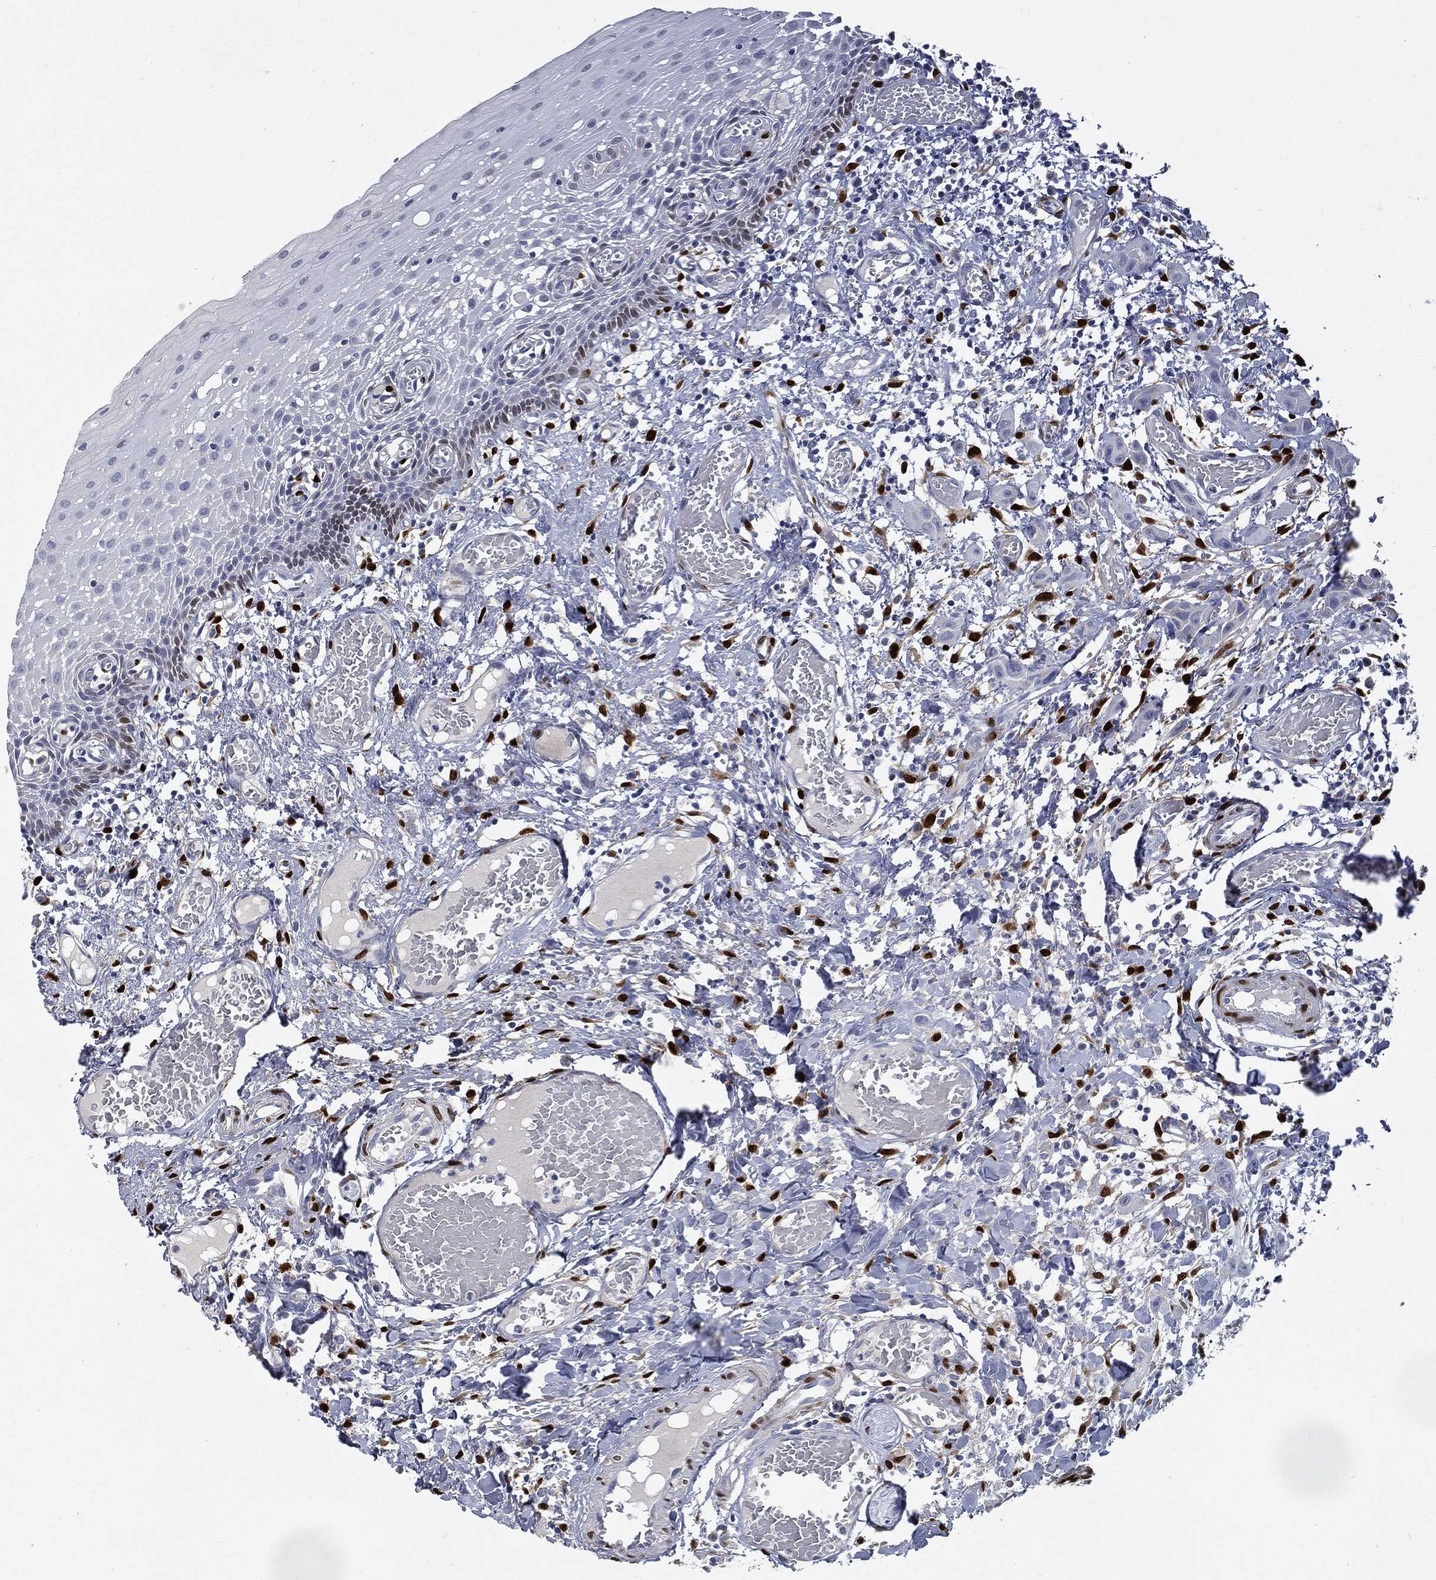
{"staining": {"intensity": "negative", "quantity": "none", "location": "none"}, "tissue": "oral mucosa", "cell_type": "Squamous epithelial cells", "image_type": "normal", "snomed": [{"axis": "morphology", "description": "Normal tissue, NOS"}, {"axis": "morphology", "description": "Squamous cell carcinoma, NOS"}, {"axis": "topography", "description": "Oral tissue"}, {"axis": "topography", "description": "Head-Neck"}], "caption": "High magnification brightfield microscopy of normal oral mucosa stained with DAB (brown) and counterstained with hematoxylin (blue): squamous epithelial cells show no significant positivity. Nuclei are stained in blue.", "gene": "CASD1", "patient": {"sex": "female", "age": 70}}